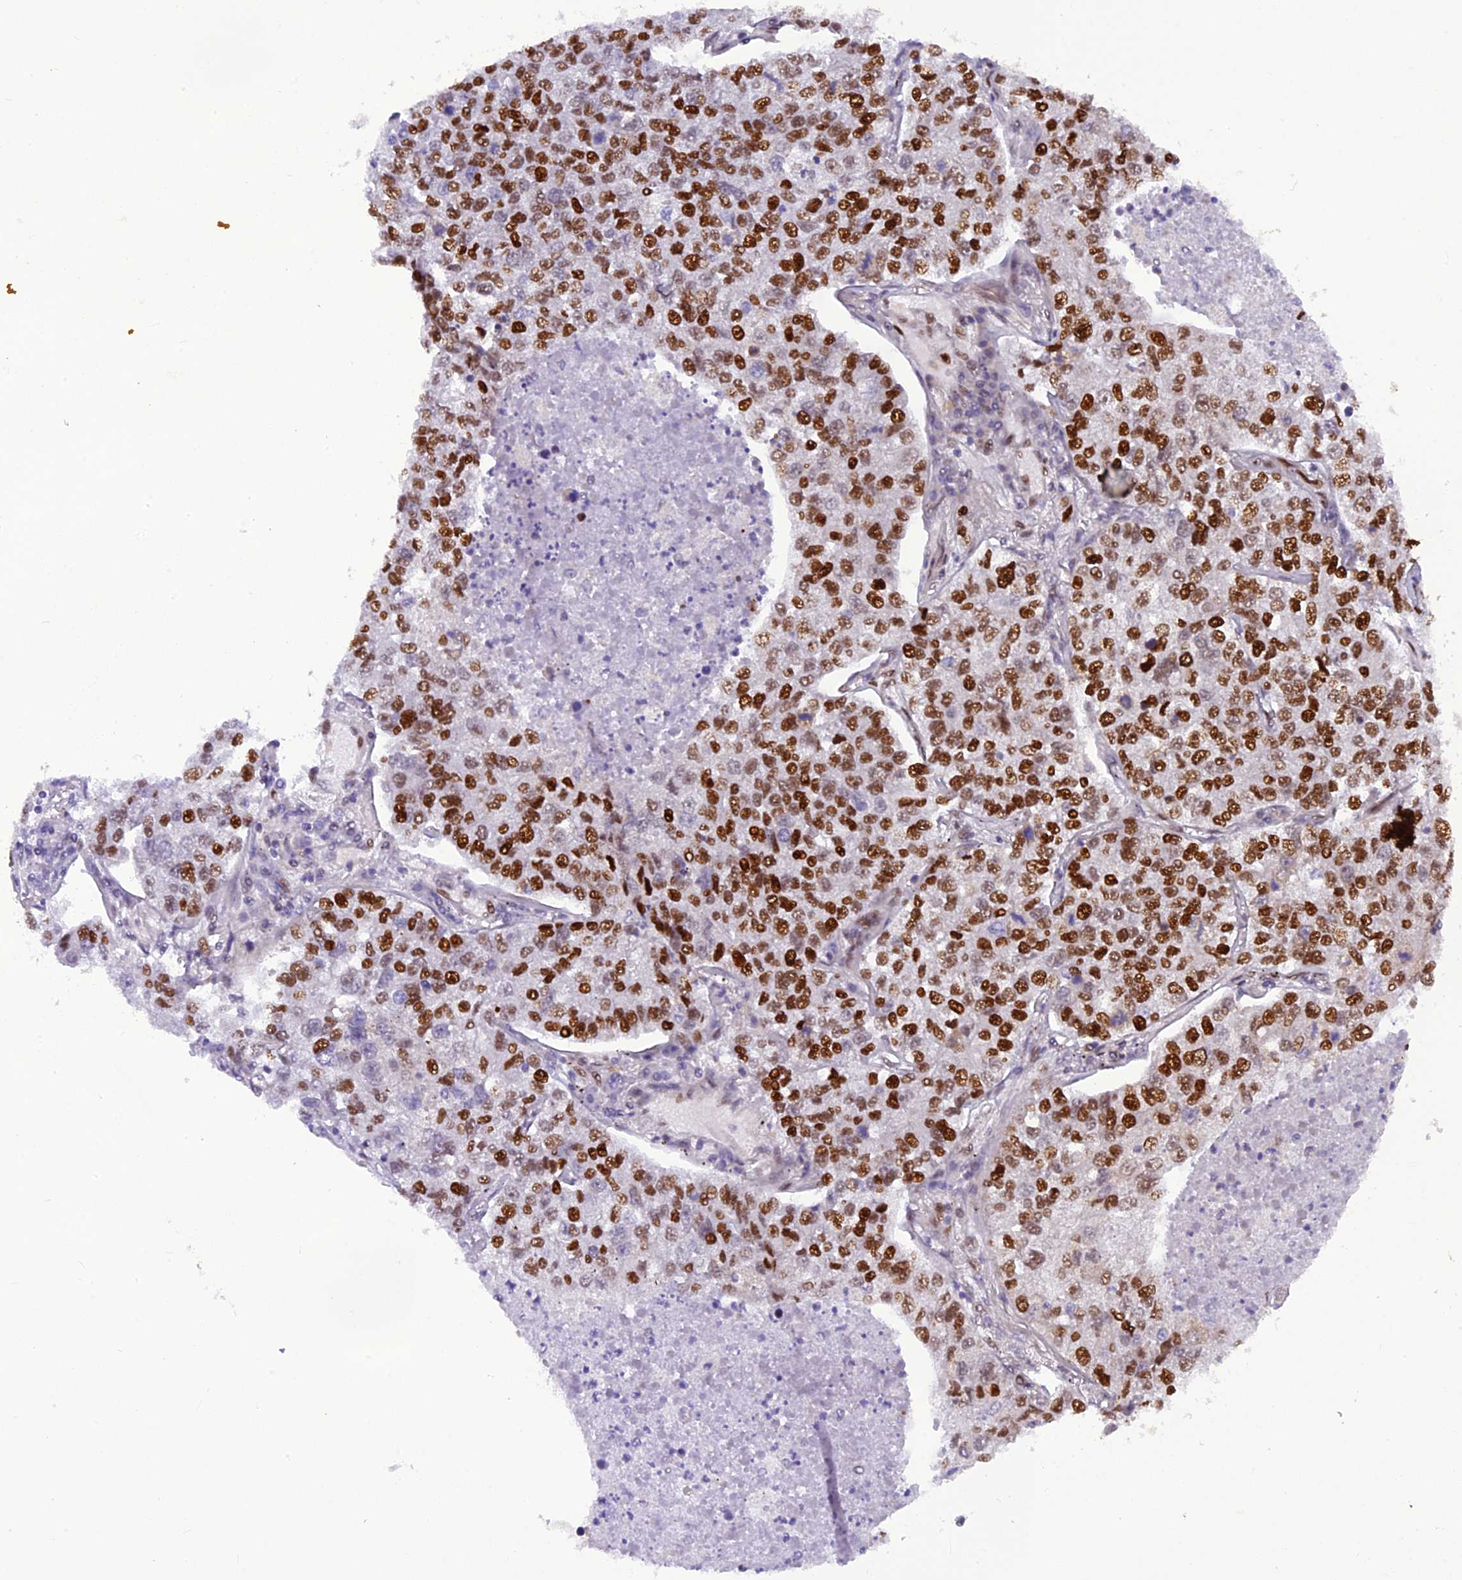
{"staining": {"intensity": "strong", "quantity": ">75%", "location": "nuclear"}, "tissue": "lung cancer", "cell_type": "Tumor cells", "image_type": "cancer", "snomed": [{"axis": "morphology", "description": "Adenocarcinoma, NOS"}, {"axis": "topography", "description": "Lung"}], "caption": "Lung adenocarcinoma tissue displays strong nuclear staining in about >75% of tumor cells (brown staining indicates protein expression, while blue staining denotes nuclei).", "gene": "MICALL1", "patient": {"sex": "male", "age": 49}}